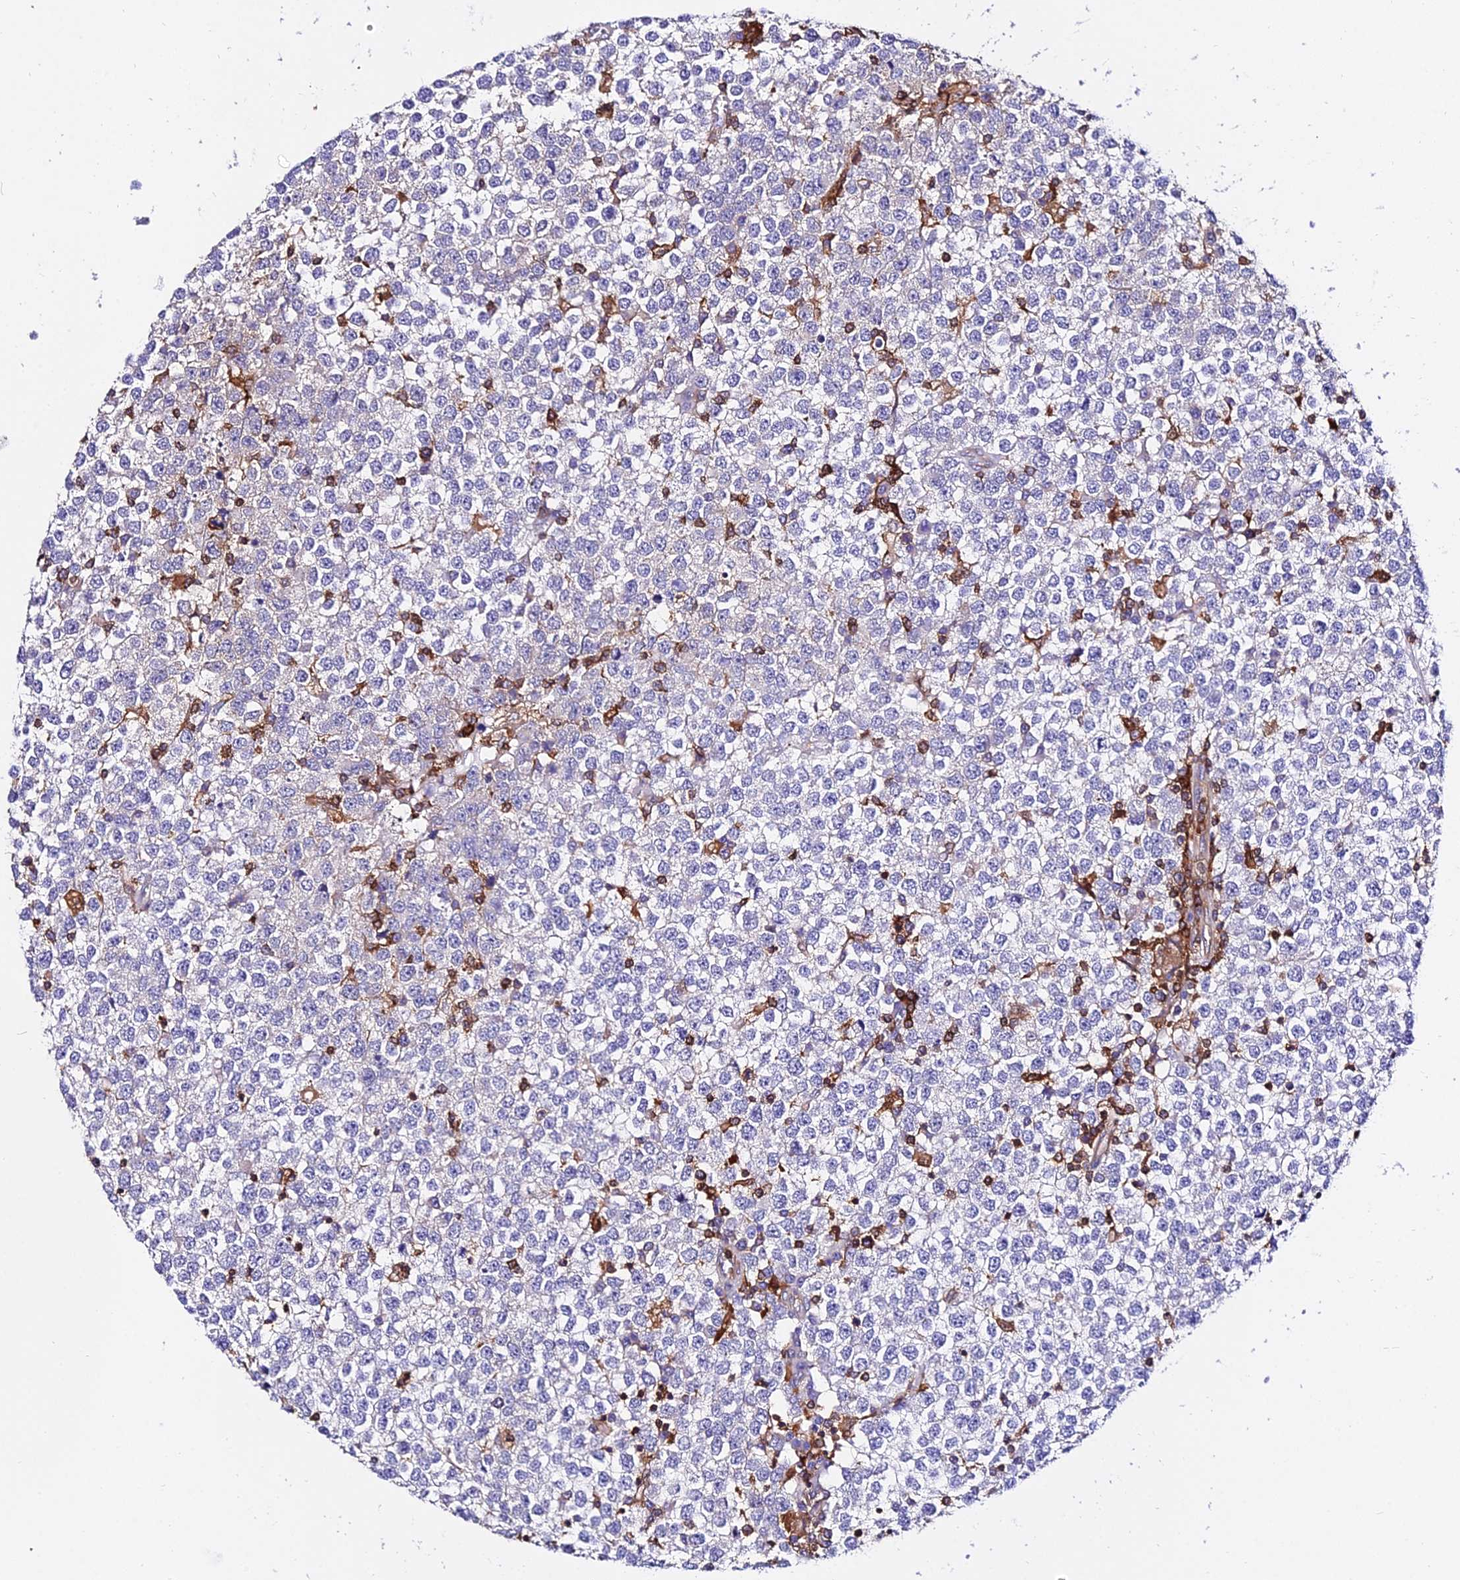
{"staining": {"intensity": "negative", "quantity": "none", "location": "none"}, "tissue": "testis cancer", "cell_type": "Tumor cells", "image_type": "cancer", "snomed": [{"axis": "morphology", "description": "Seminoma, NOS"}, {"axis": "topography", "description": "Testis"}], "caption": "An IHC photomicrograph of testis cancer is shown. There is no staining in tumor cells of testis cancer.", "gene": "CSRP1", "patient": {"sex": "male", "age": 65}}